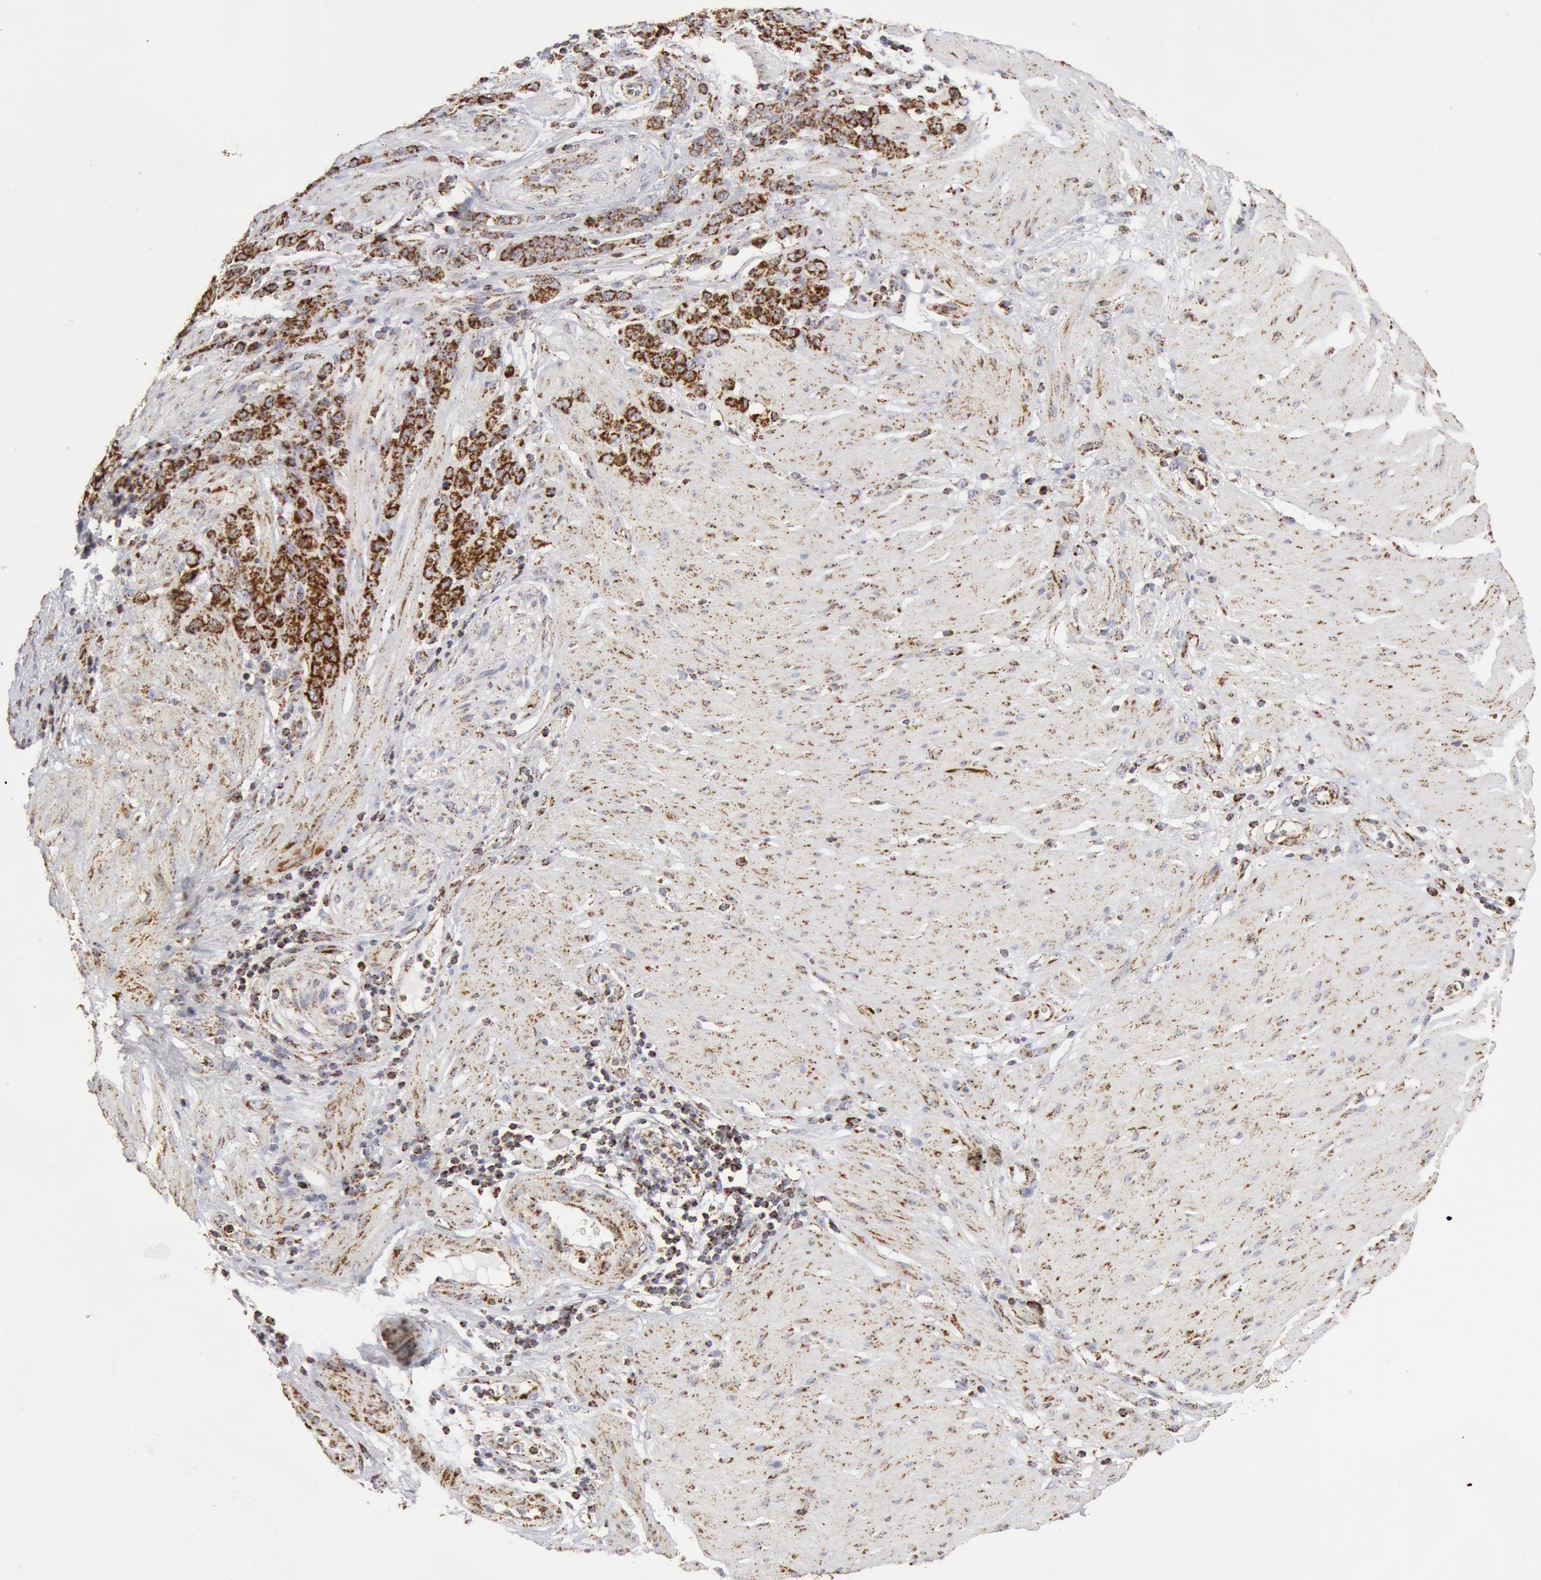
{"staining": {"intensity": "moderate", "quantity": ">75%", "location": "cytoplasmic/membranous"}, "tissue": "stomach cancer", "cell_type": "Tumor cells", "image_type": "cancer", "snomed": [{"axis": "morphology", "description": "Adenocarcinoma, NOS"}, {"axis": "topography", "description": "Stomach, lower"}], "caption": "There is medium levels of moderate cytoplasmic/membranous staining in tumor cells of stomach cancer (adenocarcinoma), as demonstrated by immunohistochemical staining (brown color).", "gene": "ATP5F1B", "patient": {"sex": "male", "age": 88}}